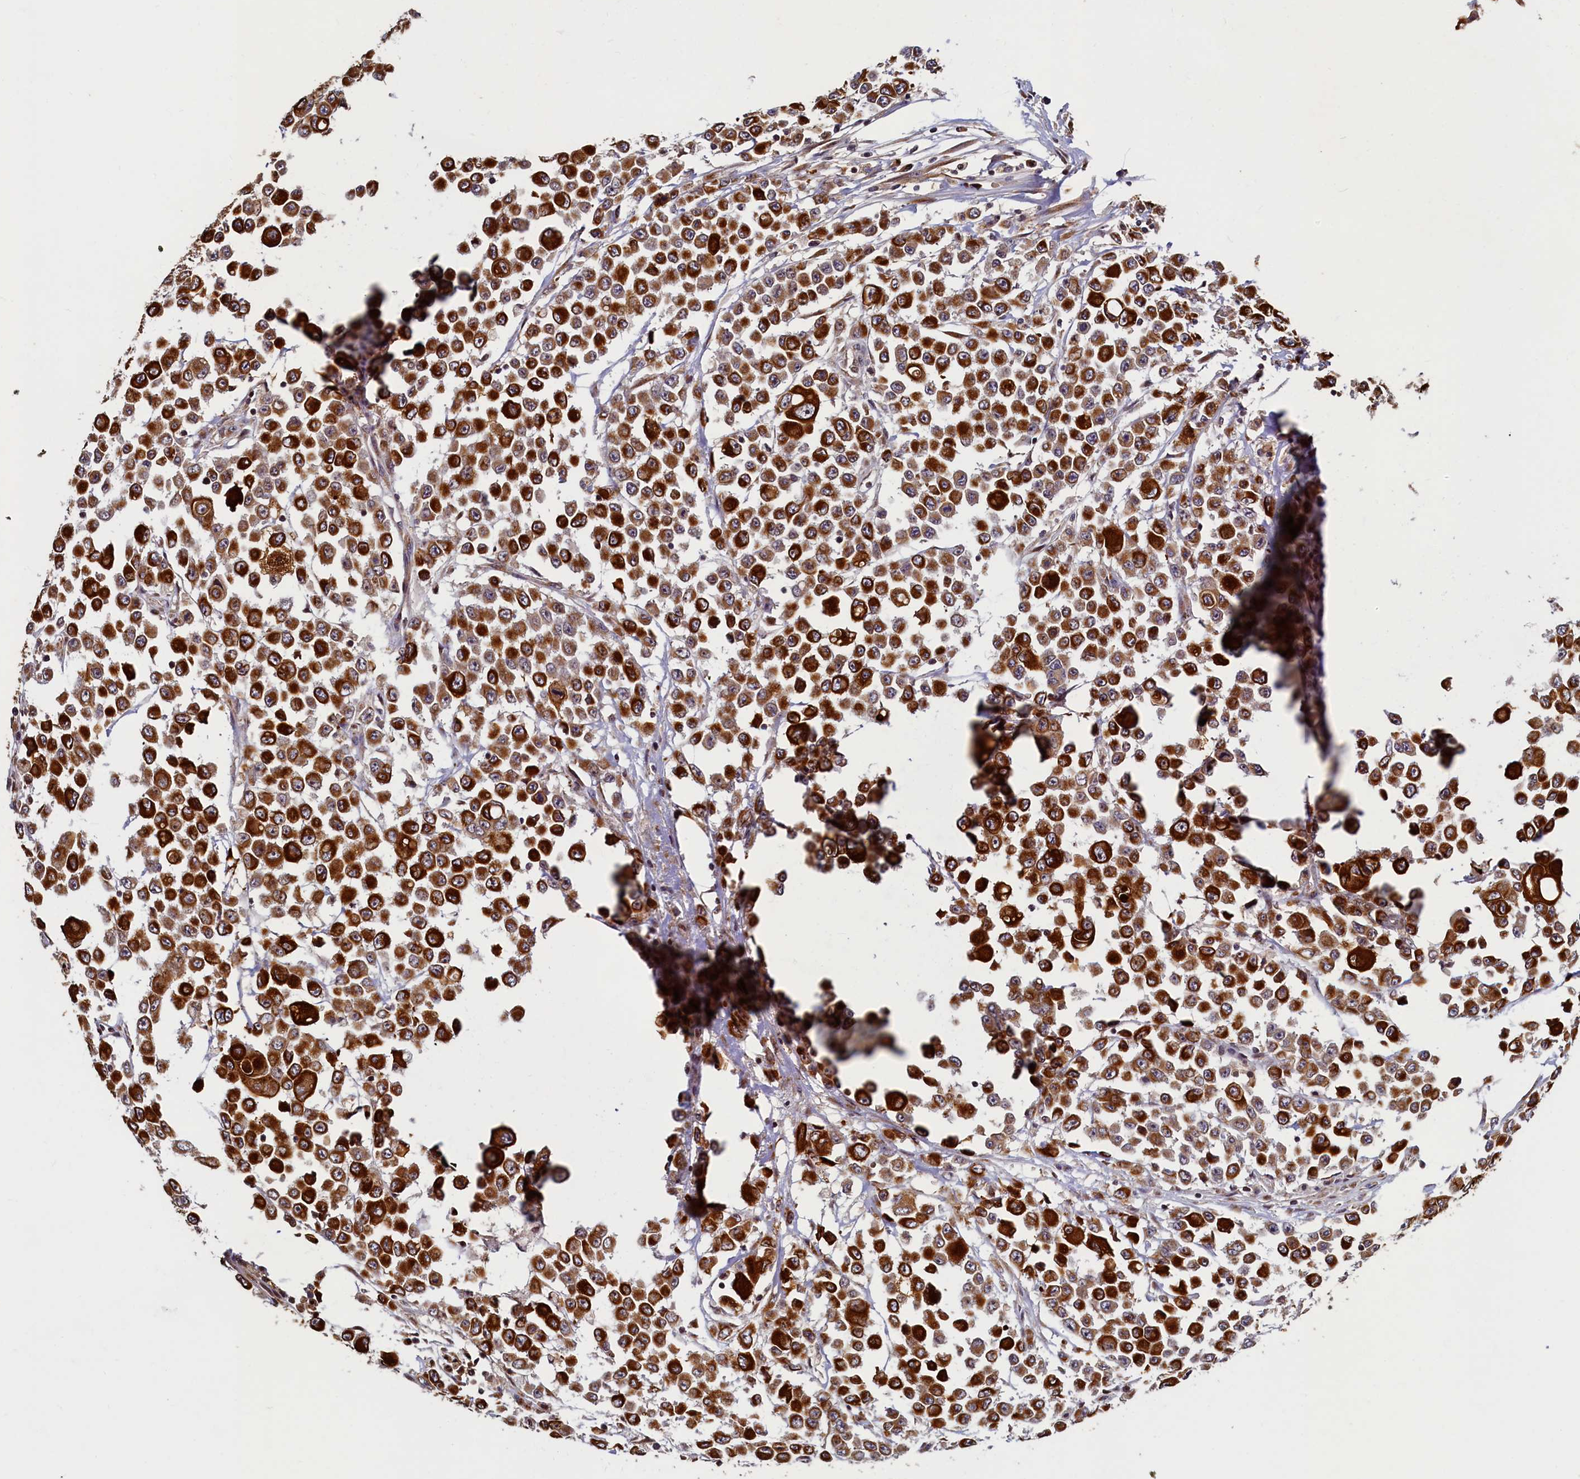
{"staining": {"intensity": "strong", "quantity": ">75%", "location": "cytoplasmic/membranous"}, "tissue": "colorectal cancer", "cell_type": "Tumor cells", "image_type": "cancer", "snomed": [{"axis": "morphology", "description": "Adenocarcinoma, NOS"}, {"axis": "topography", "description": "Colon"}], "caption": "Protein staining of colorectal adenocarcinoma tissue exhibits strong cytoplasmic/membranous staining in about >75% of tumor cells.", "gene": "NCKAP5L", "patient": {"sex": "male", "age": 51}}